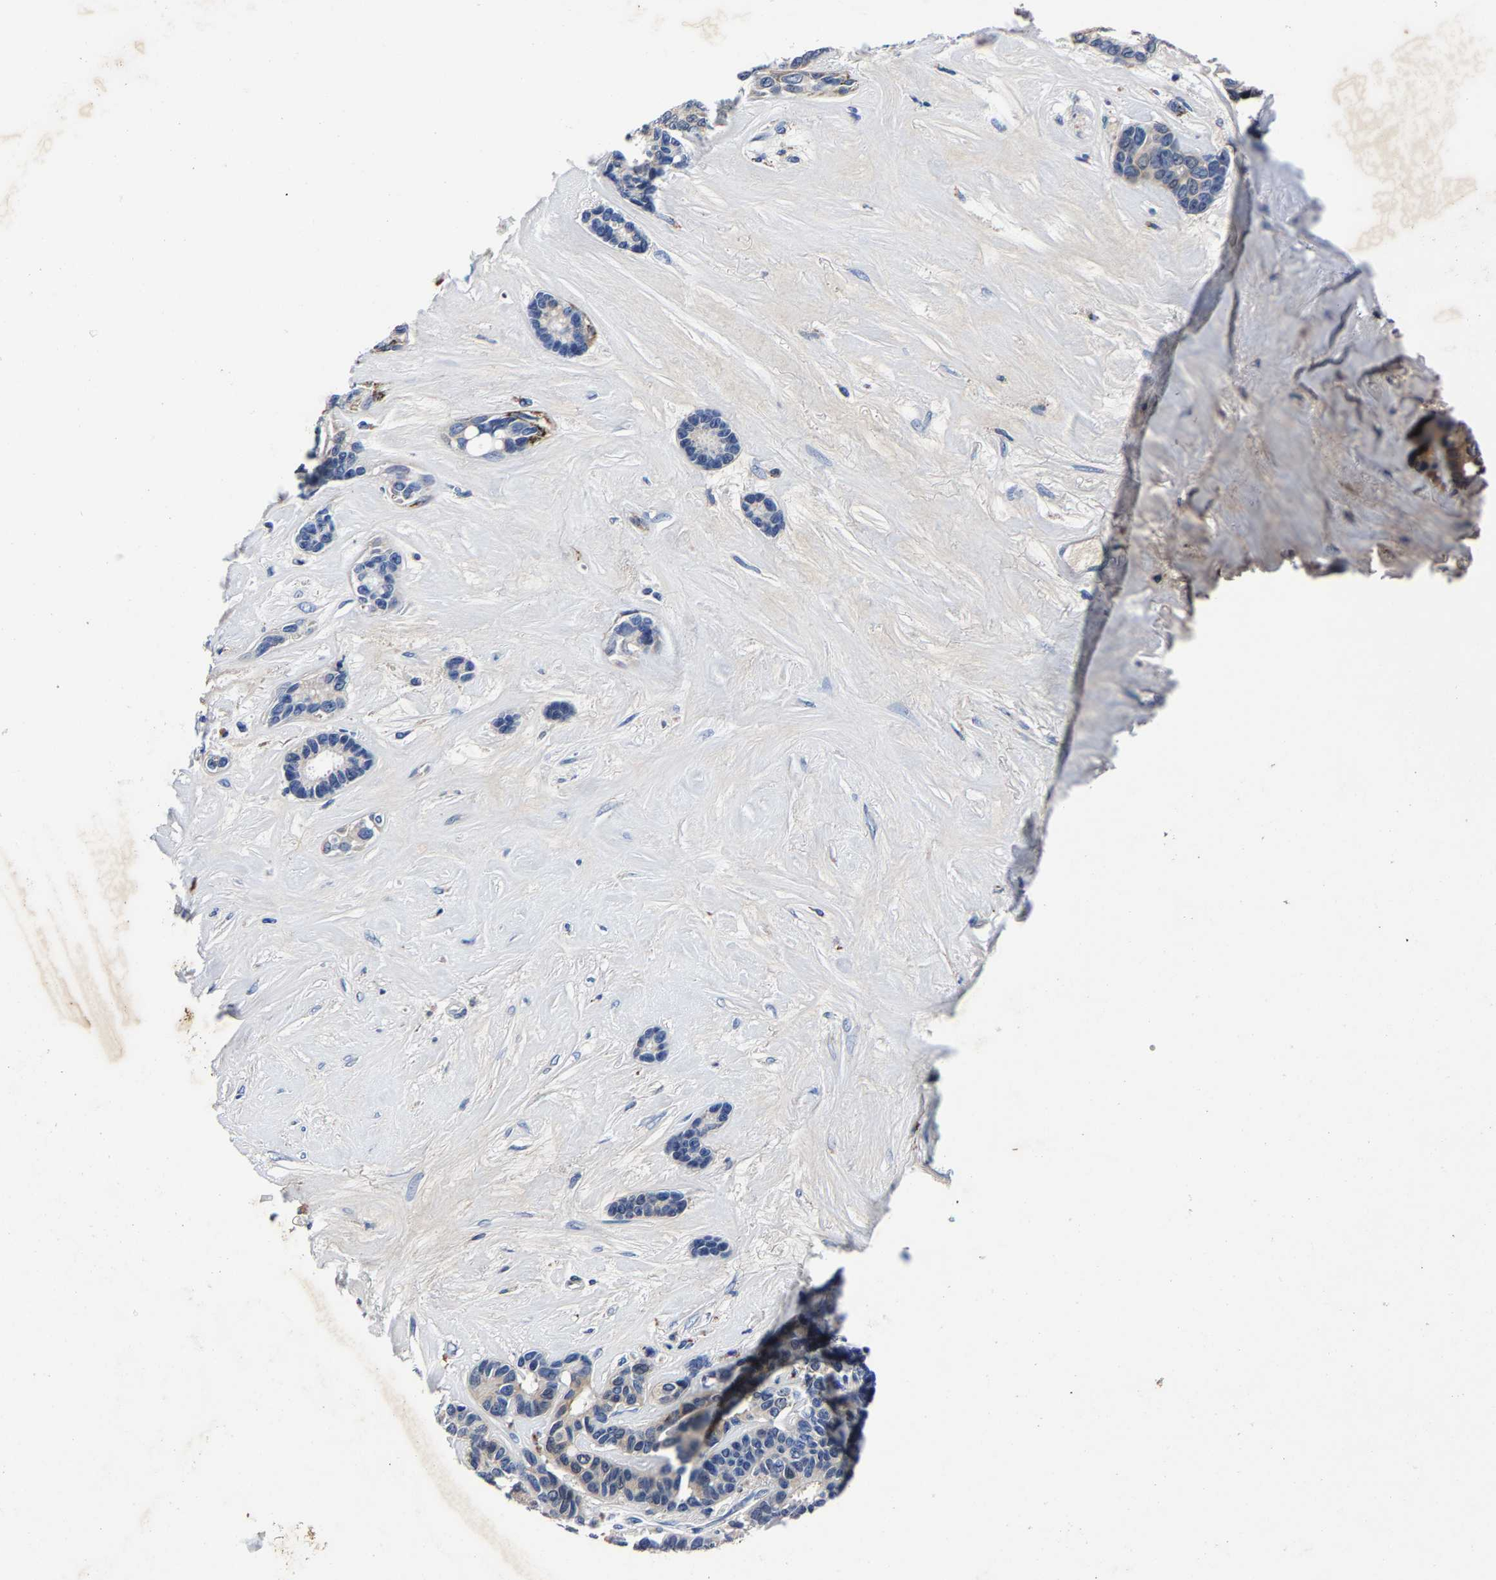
{"staining": {"intensity": "weak", "quantity": "<25%", "location": "cytoplasmic/membranous"}, "tissue": "breast cancer", "cell_type": "Tumor cells", "image_type": "cancer", "snomed": [{"axis": "morphology", "description": "Duct carcinoma"}, {"axis": "topography", "description": "Breast"}], "caption": "DAB (3,3'-diaminobenzidine) immunohistochemical staining of human intraductal carcinoma (breast) exhibits no significant staining in tumor cells.", "gene": "PSPH", "patient": {"sex": "female", "age": 87}}